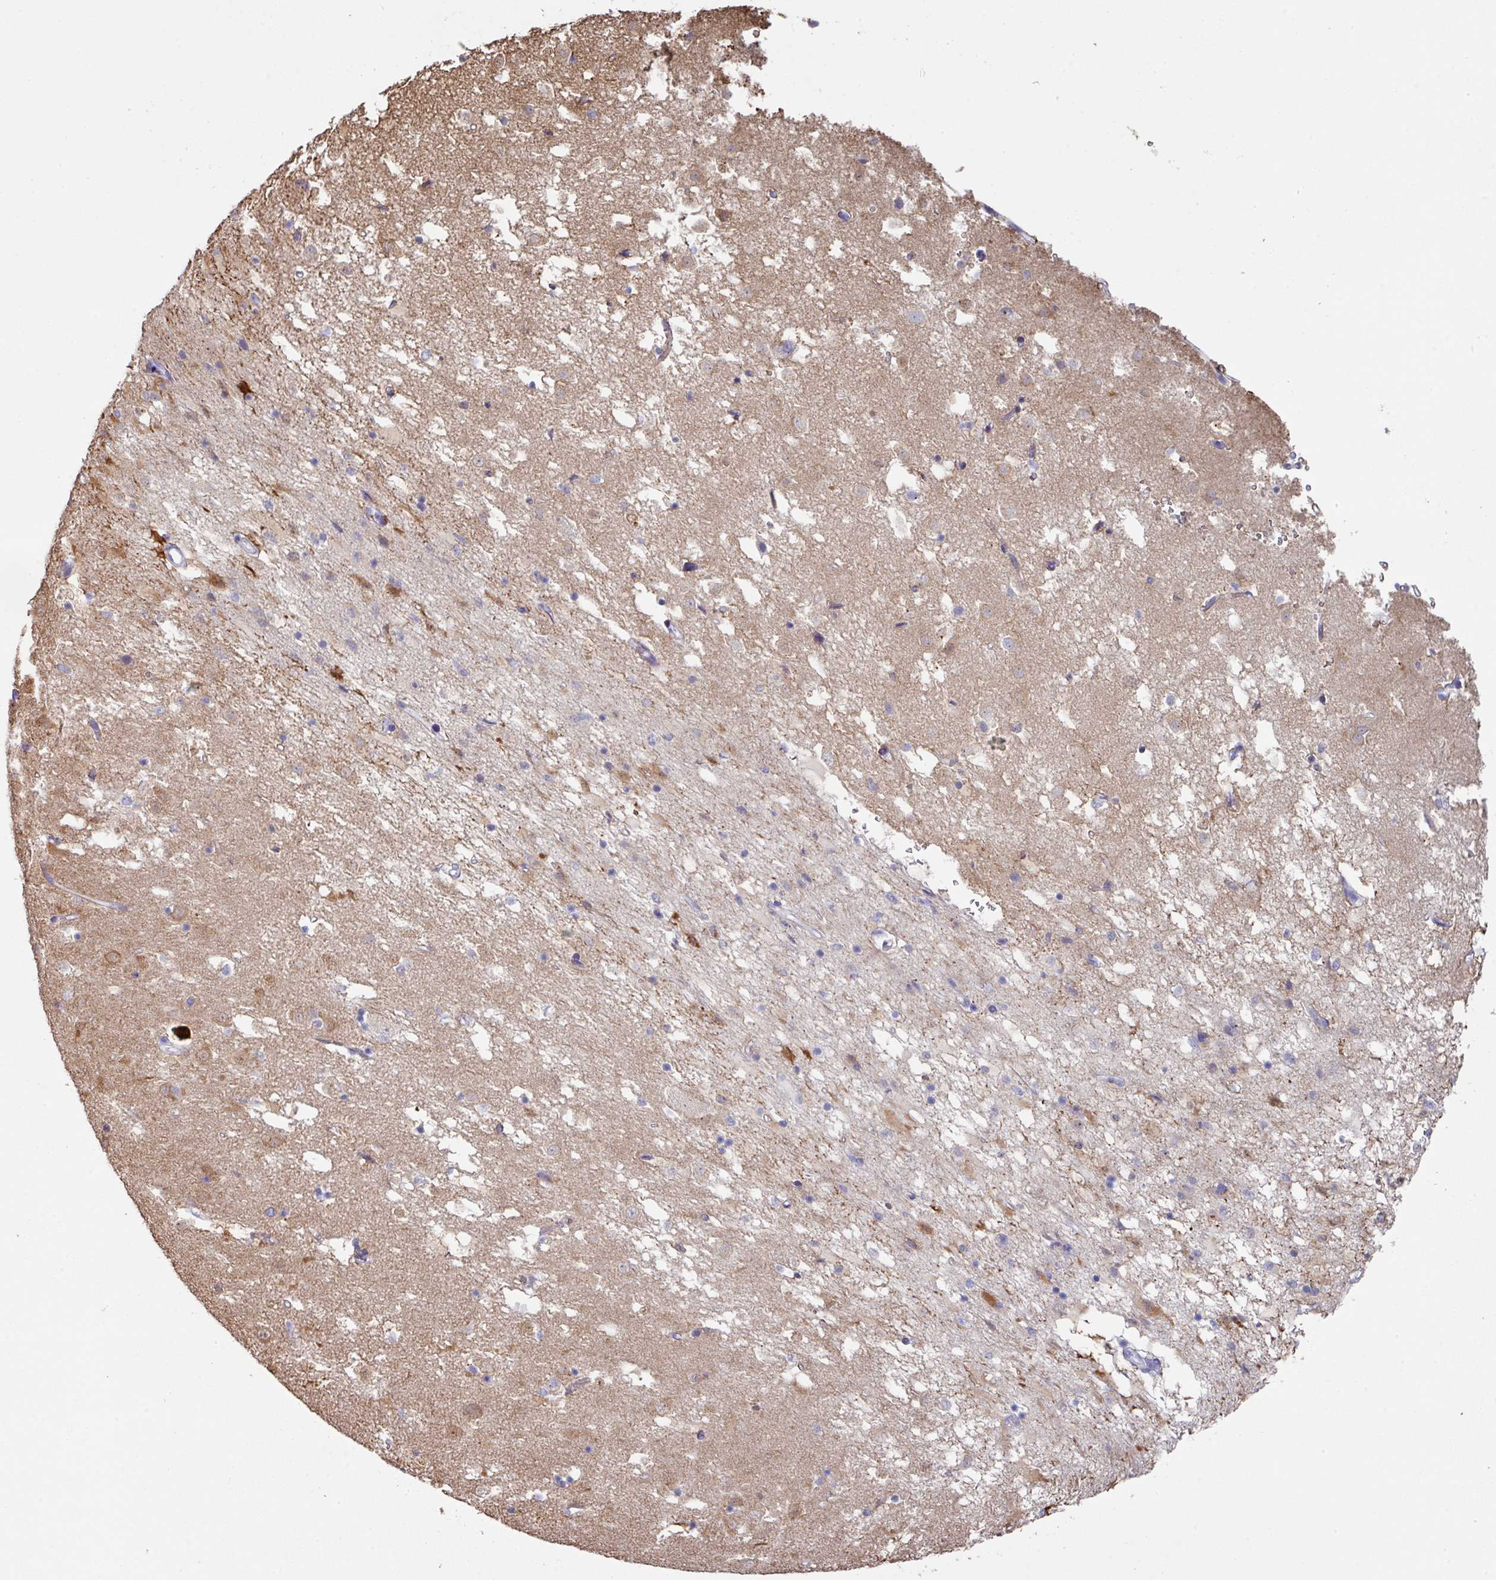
{"staining": {"intensity": "moderate", "quantity": "<25%", "location": "cytoplasmic/membranous"}, "tissue": "caudate", "cell_type": "Glial cells", "image_type": "normal", "snomed": [{"axis": "morphology", "description": "Normal tissue, NOS"}, {"axis": "topography", "description": "Lateral ventricle wall"}], "caption": "Glial cells display moderate cytoplasmic/membranous positivity in approximately <25% of cells in normal caudate.", "gene": "PEX10", "patient": {"sex": "male", "age": 58}}